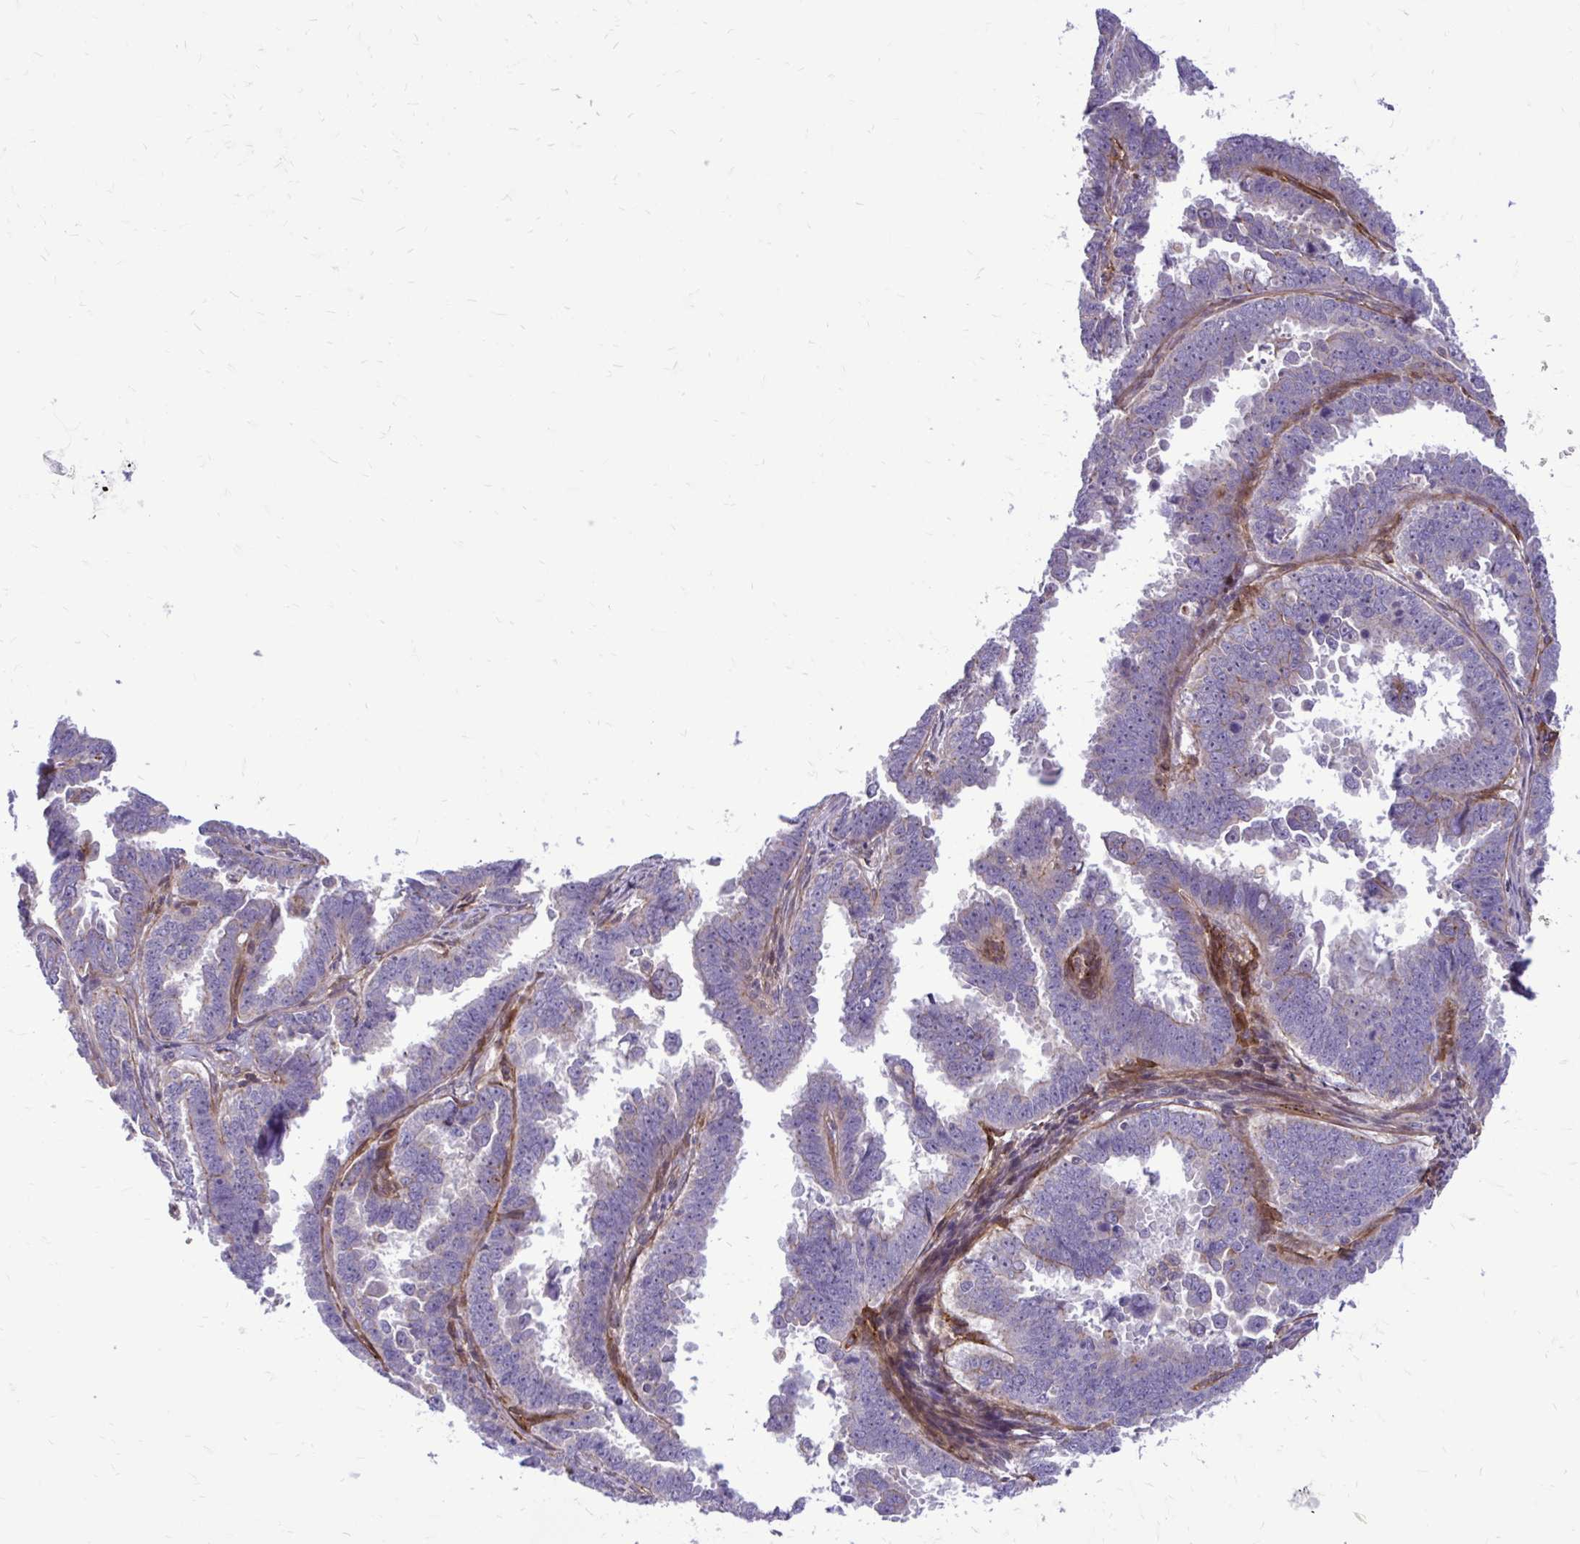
{"staining": {"intensity": "negative", "quantity": "none", "location": "none"}, "tissue": "endometrial cancer", "cell_type": "Tumor cells", "image_type": "cancer", "snomed": [{"axis": "morphology", "description": "Adenocarcinoma, NOS"}, {"axis": "topography", "description": "Endometrium"}], "caption": "Photomicrograph shows no significant protein expression in tumor cells of endometrial adenocarcinoma.", "gene": "FAP", "patient": {"sex": "female", "age": 75}}